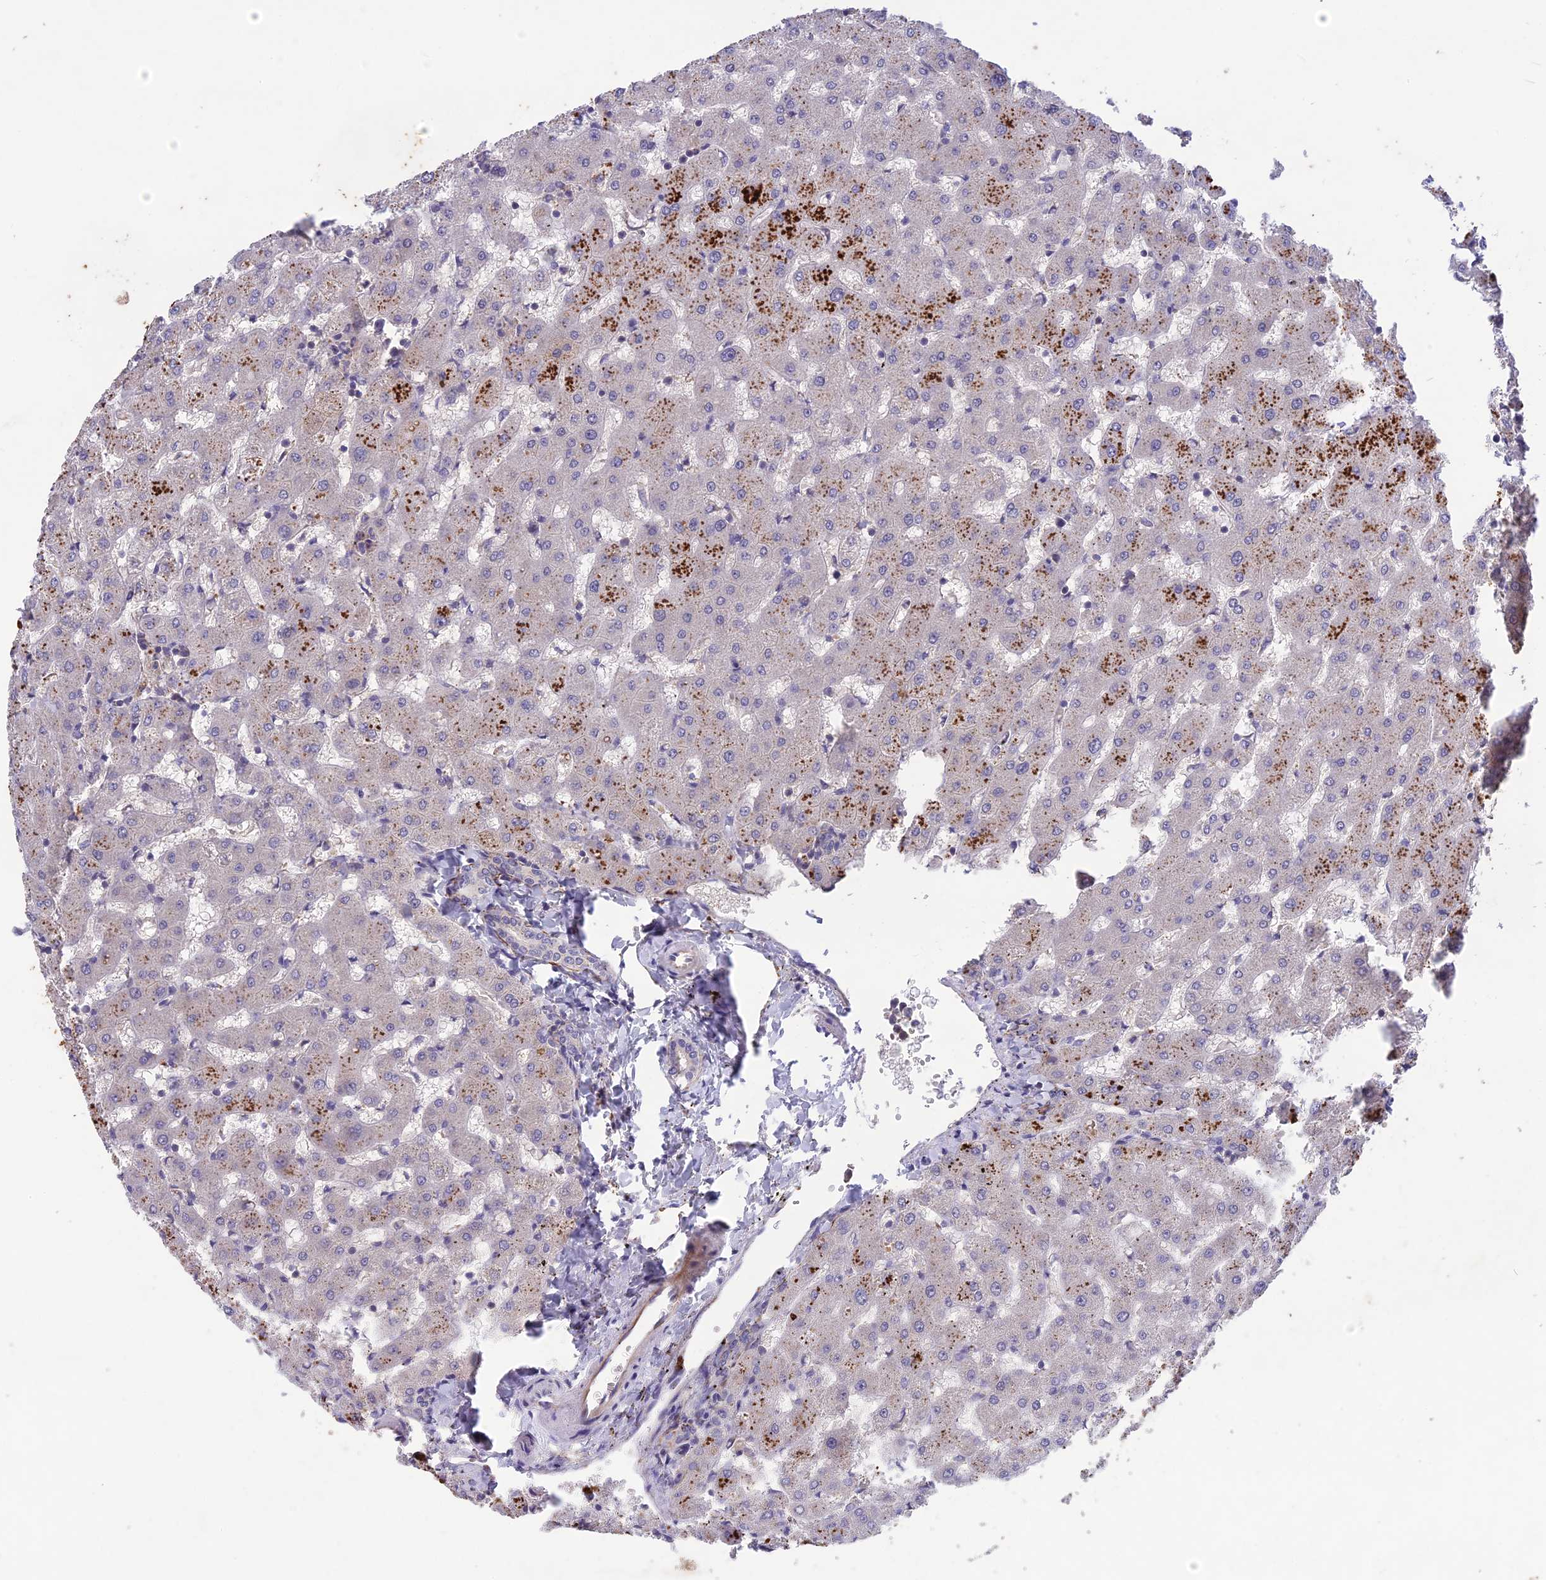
{"staining": {"intensity": "negative", "quantity": "none", "location": "none"}, "tissue": "liver", "cell_type": "Cholangiocytes", "image_type": "normal", "snomed": [{"axis": "morphology", "description": "Normal tissue, NOS"}, {"axis": "topography", "description": "Liver"}], "caption": "Immunohistochemistry histopathology image of unremarkable liver: human liver stained with DAB (3,3'-diaminobenzidine) exhibits no significant protein expression in cholangiocytes. (DAB immunohistochemistry with hematoxylin counter stain).", "gene": "ADO", "patient": {"sex": "female", "age": 63}}